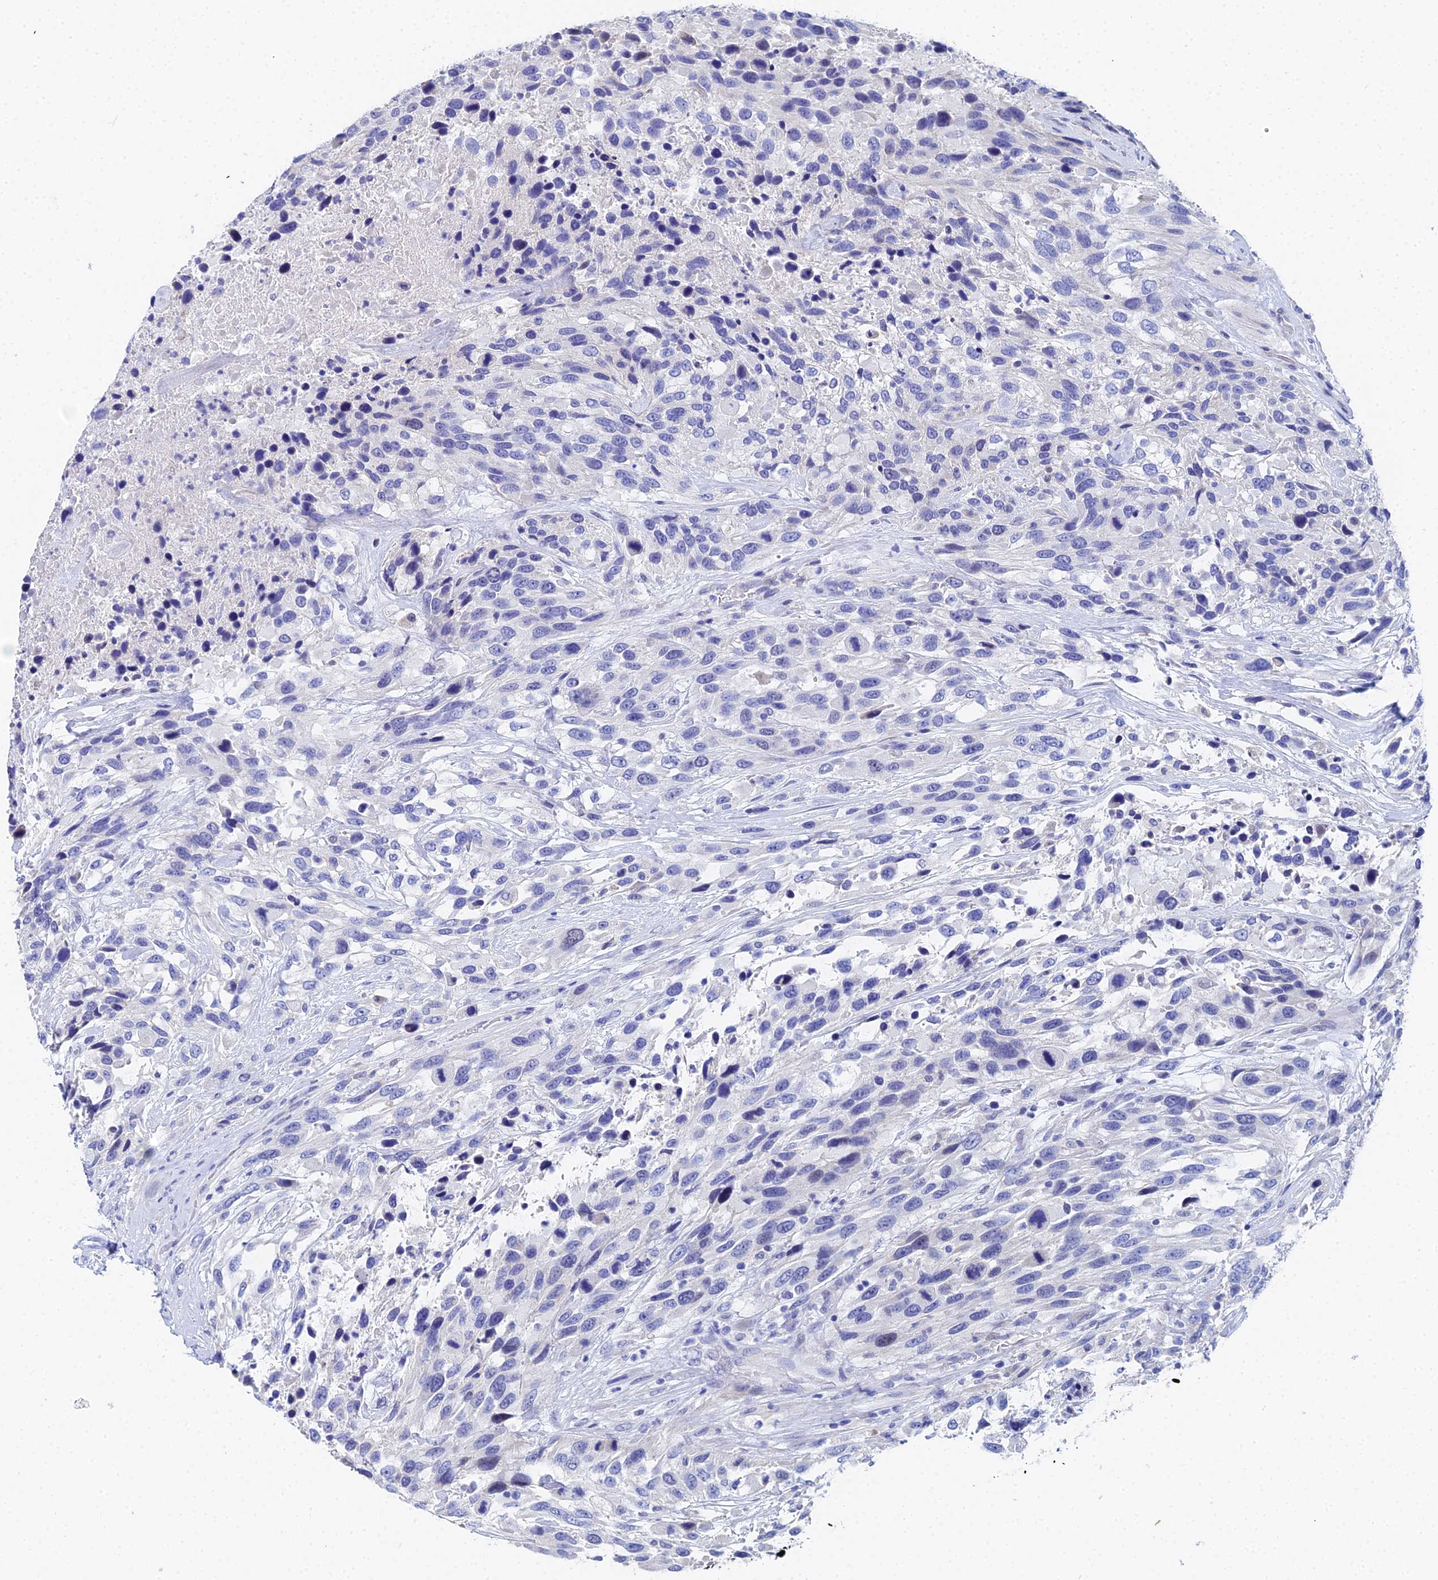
{"staining": {"intensity": "negative", "quantity": "none", "location": "none"}, "tissue": "urothelial cancer", "cell_type": "Tumor cells", "image_type": "cancer", "snomed": [{"axis": "morphology", "description": "Urothelial carcinoma, High grade"}, {"axis": "topography", "description": "Urinary bladder"}], "caption": "Protein analysis of urothelial cancer reveals no significant positivity in tumor cells.", "gene": "OCM", "patient": {"sex": "female", "age": 70}}